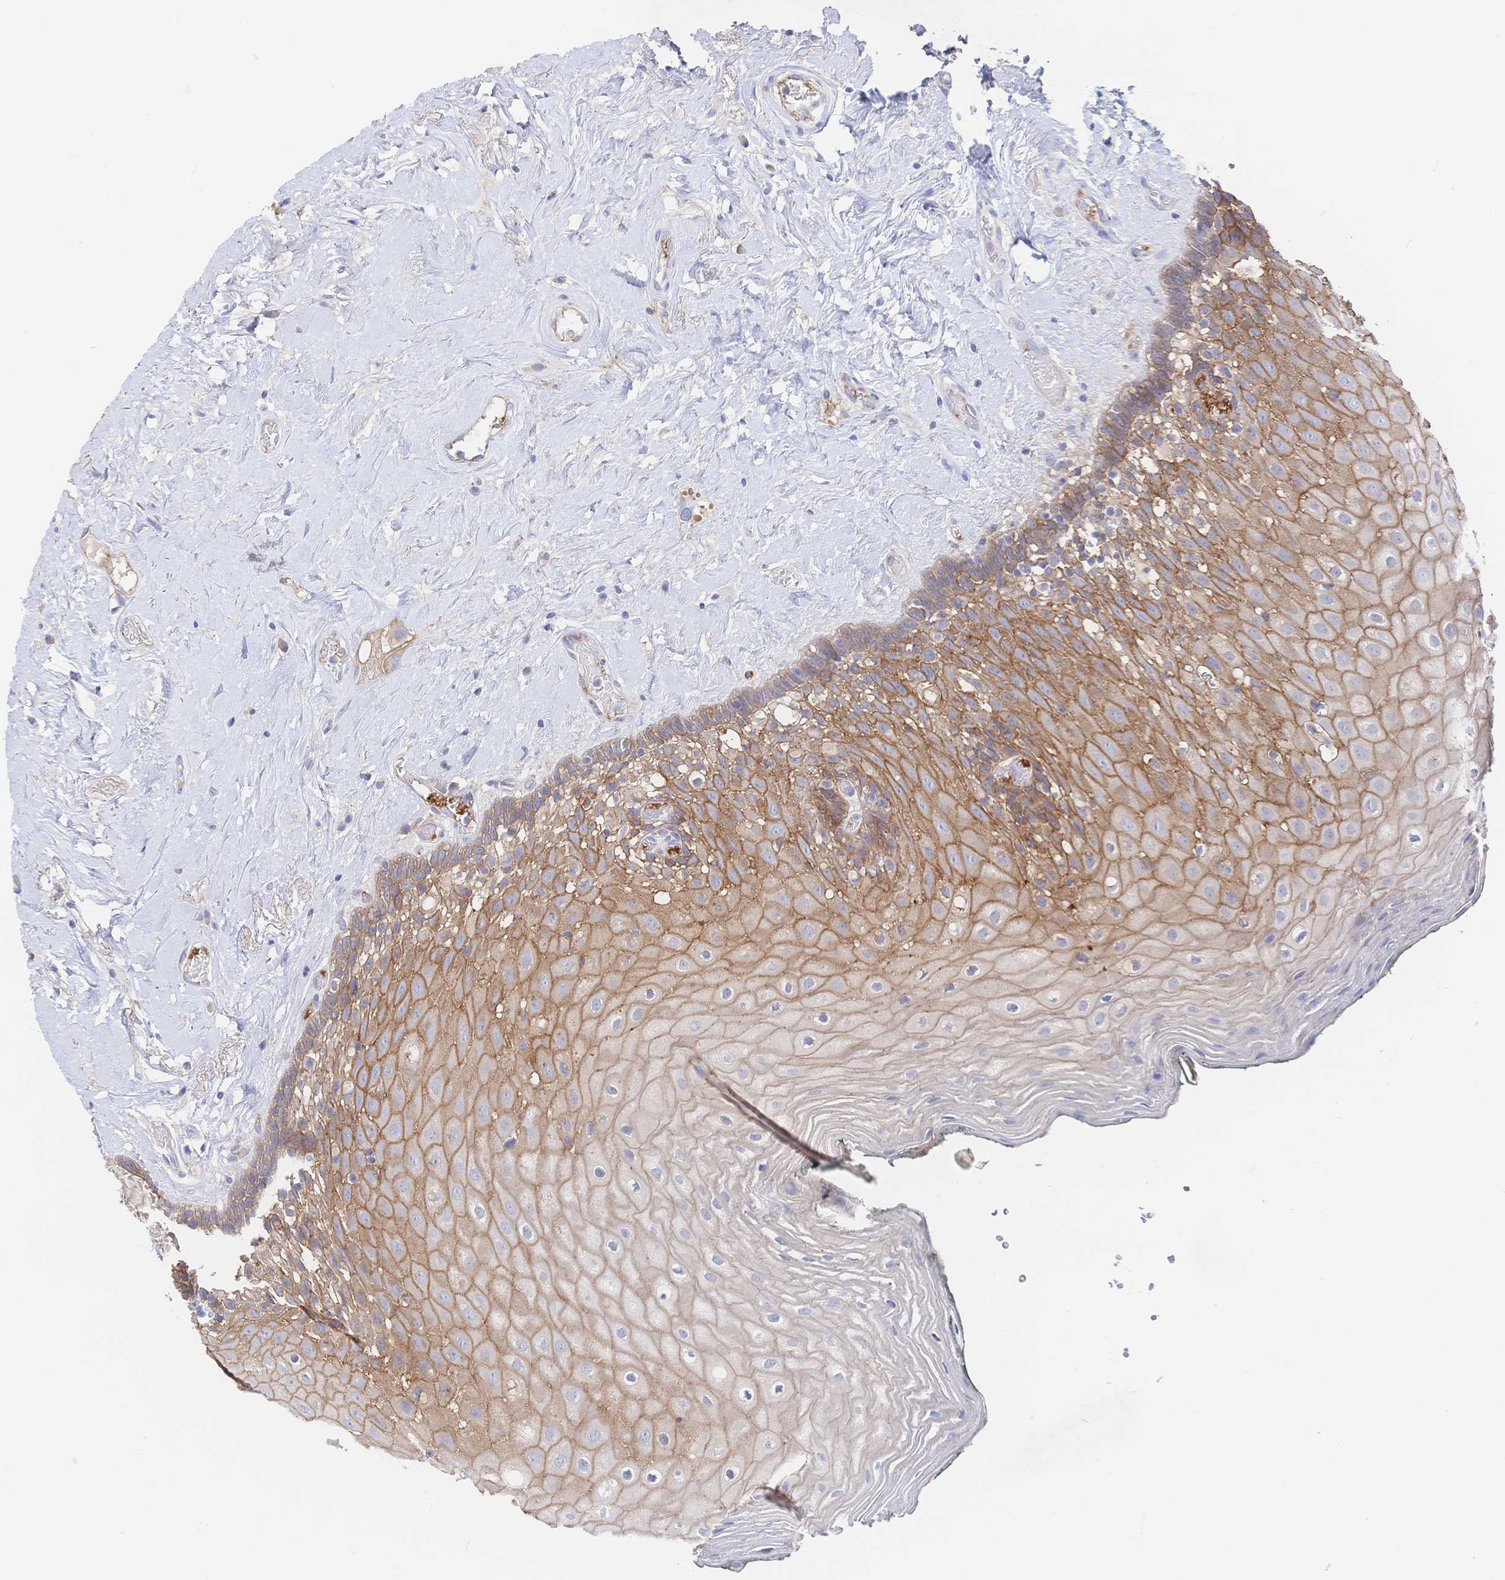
{"staining": {"intensity": "moderate", "quantity": ">75%", "location": "cytoplasmic/membranous"}, "tissue": "oral mucosa", "cell_type": "Squamous epithelial cells", "image_type": "normal", "snomed": [{"axis": "morphology", "description": "Normal tissue, NOS"}, {"axis": "morphology", "description": "Squamous cell carcinoma, NOS"}, {"axis": "topography", "description": "Oral tissue"}, {"axis": "topography", "description": "Head-Neck"}], "caption": "A photomicrograph of human oral mucosa stained for a protein exhibits moderate cytoplasmic/membranous brown staining in squamous epithelial cells.", "gene": "F11R", "patient": {"sex": "male", "age": 64}}